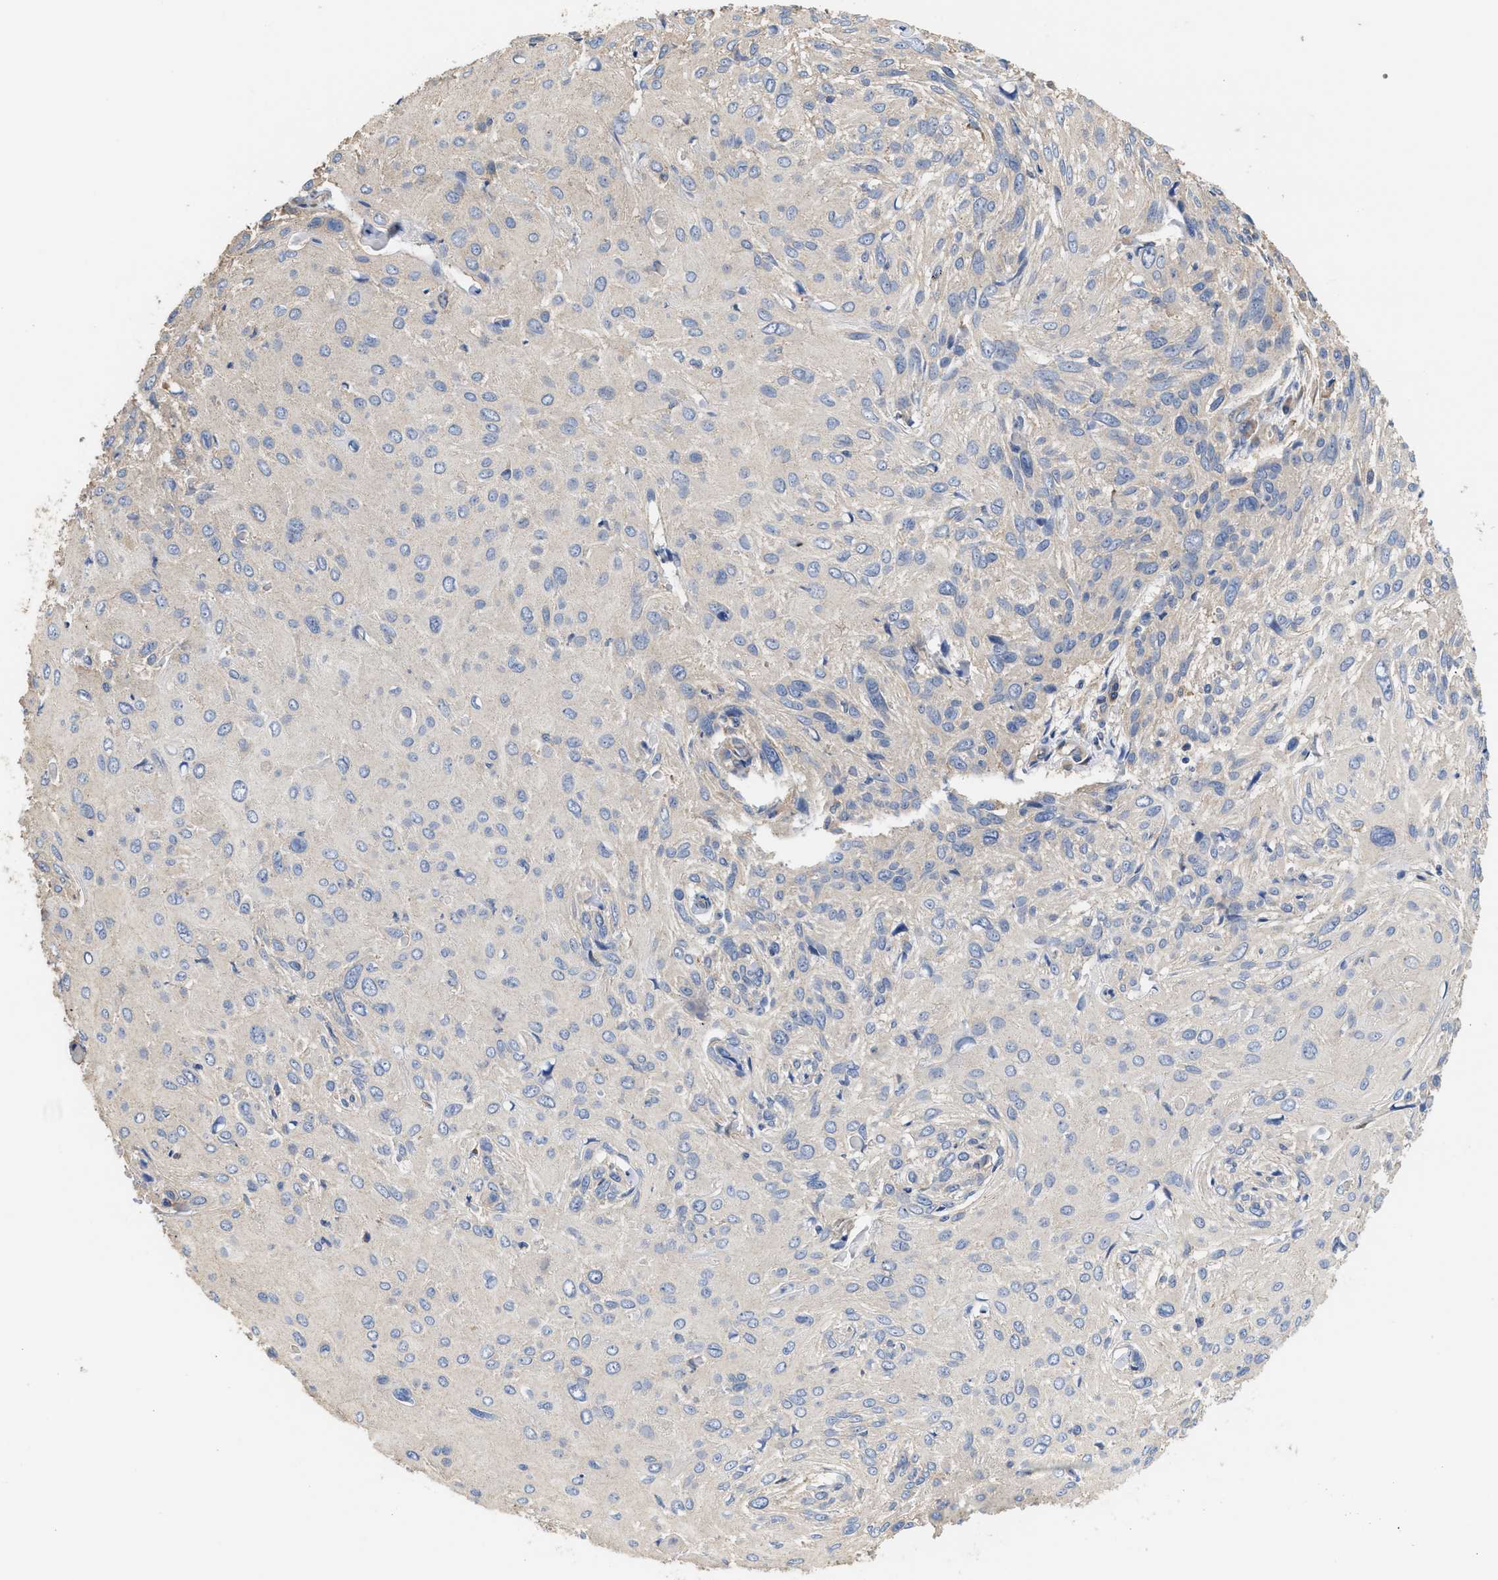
{"staining": {"intensity": "negative", "quantity": "none", "location": "none"}, "tissue": "cervical cancer", "cell_type": "Tumor cells", "image_type": "cancer", "snomed": [{"axis": "morphology", "description": "Squamous cell carcinoma, NOS"}, {"axis": "topography", "description": "Cervix"}], "caption": "Tumor cells are negative for brown protein staining in cervical squamous cell carcinoma.", "gene": "KLB", "patient": {"sex": "female", "age": 51}}